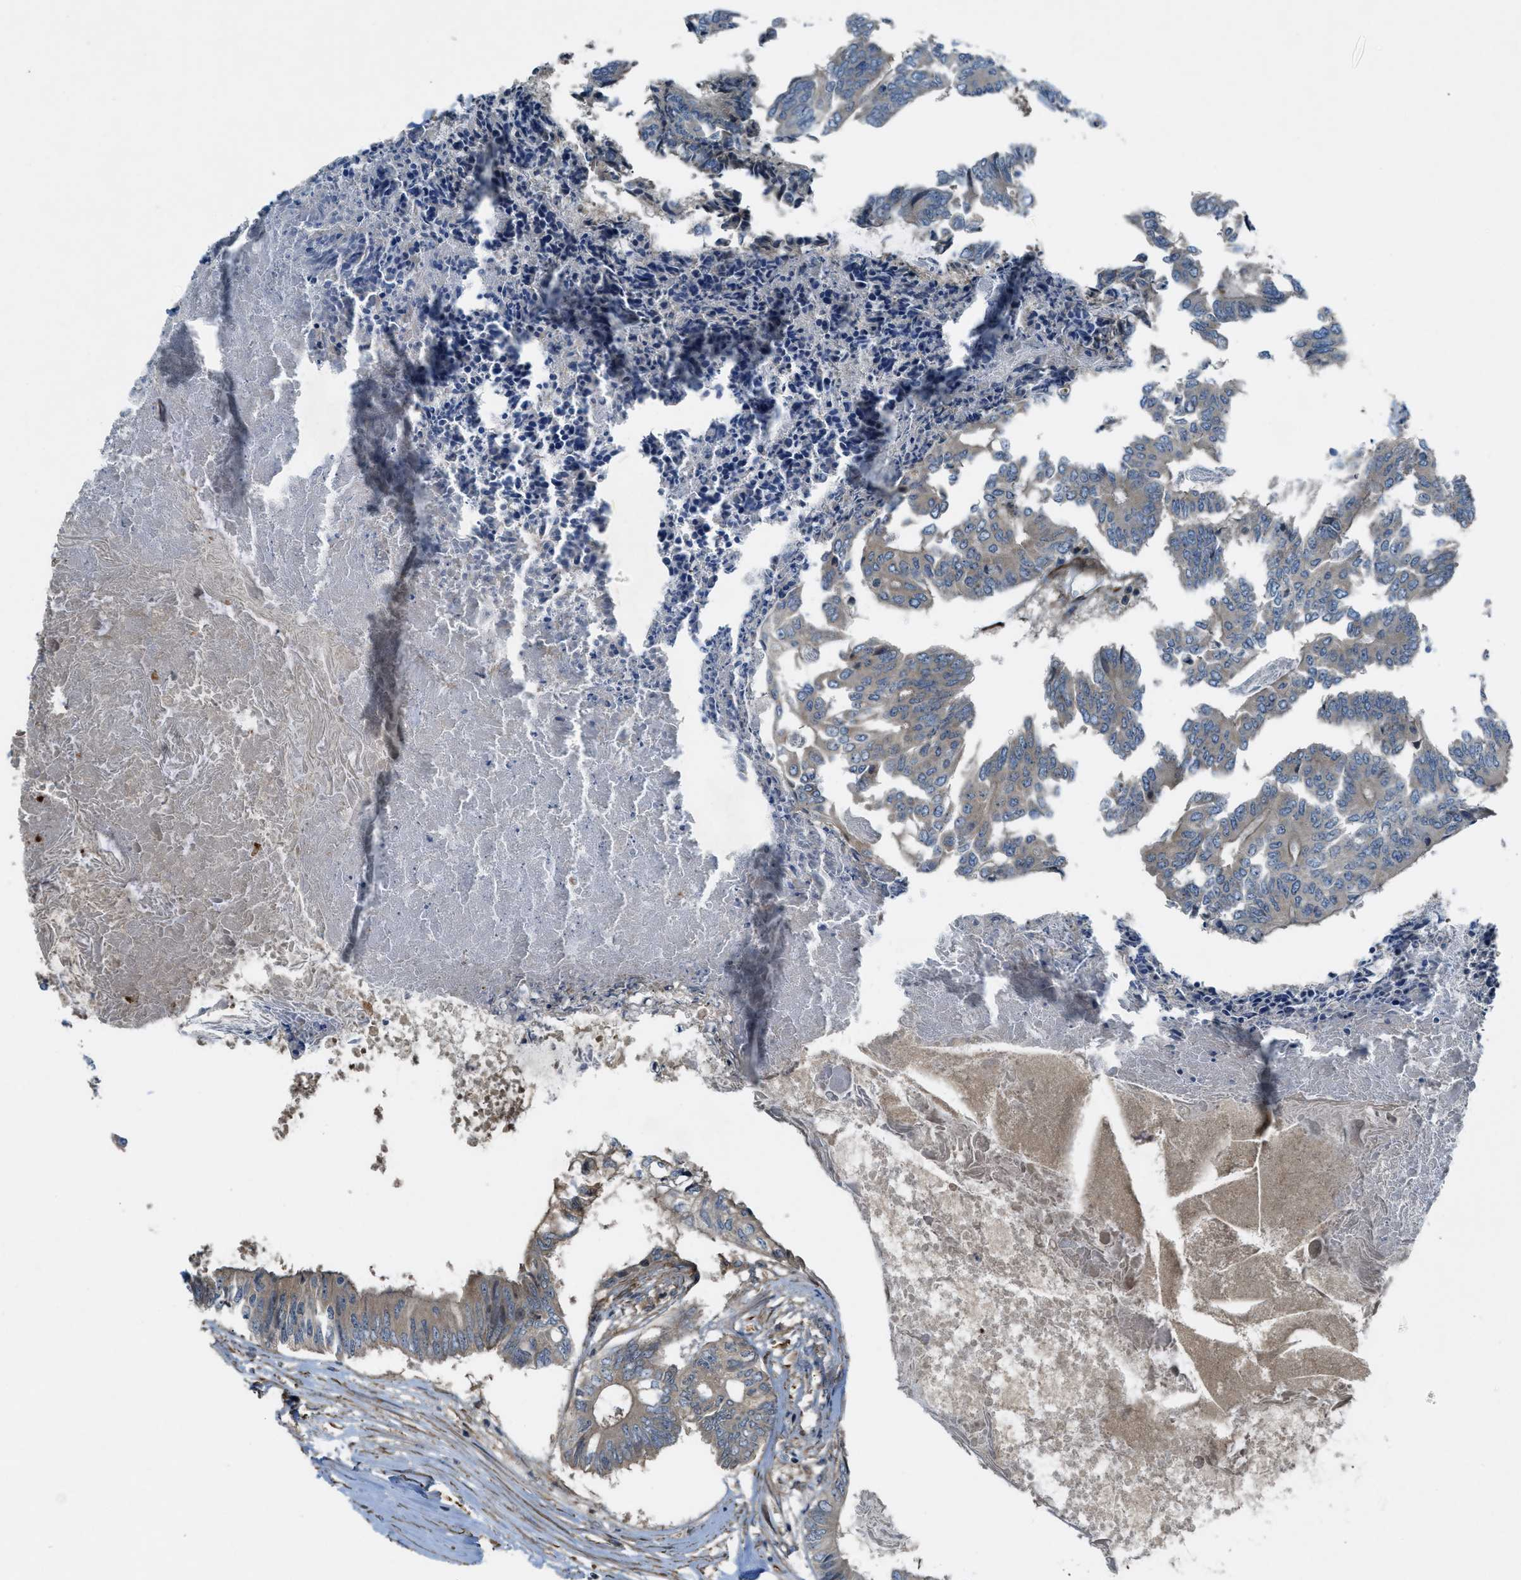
{"staining": {"intensity": "weak", "quantity": ">75%", "location": "cytoplasmic/membranous"}, "tissue": "colorectal cancer", "cell_type": "Tumor cells", "image_type": "cancer", "snomed": [{"axis": "morphology", "description": "Adenocarcinoma, NOS"}, {"axis": "topography", "description": "Rectum"}], "caption": "IHC of human colorectal cancer (adenocarcinoma) exhibits low levels of weak cytoplasmic/membranous positivity in about >75% of tumor cells.", "gene": "VEZT", "patient": {"sex": "male", "age": 63}}